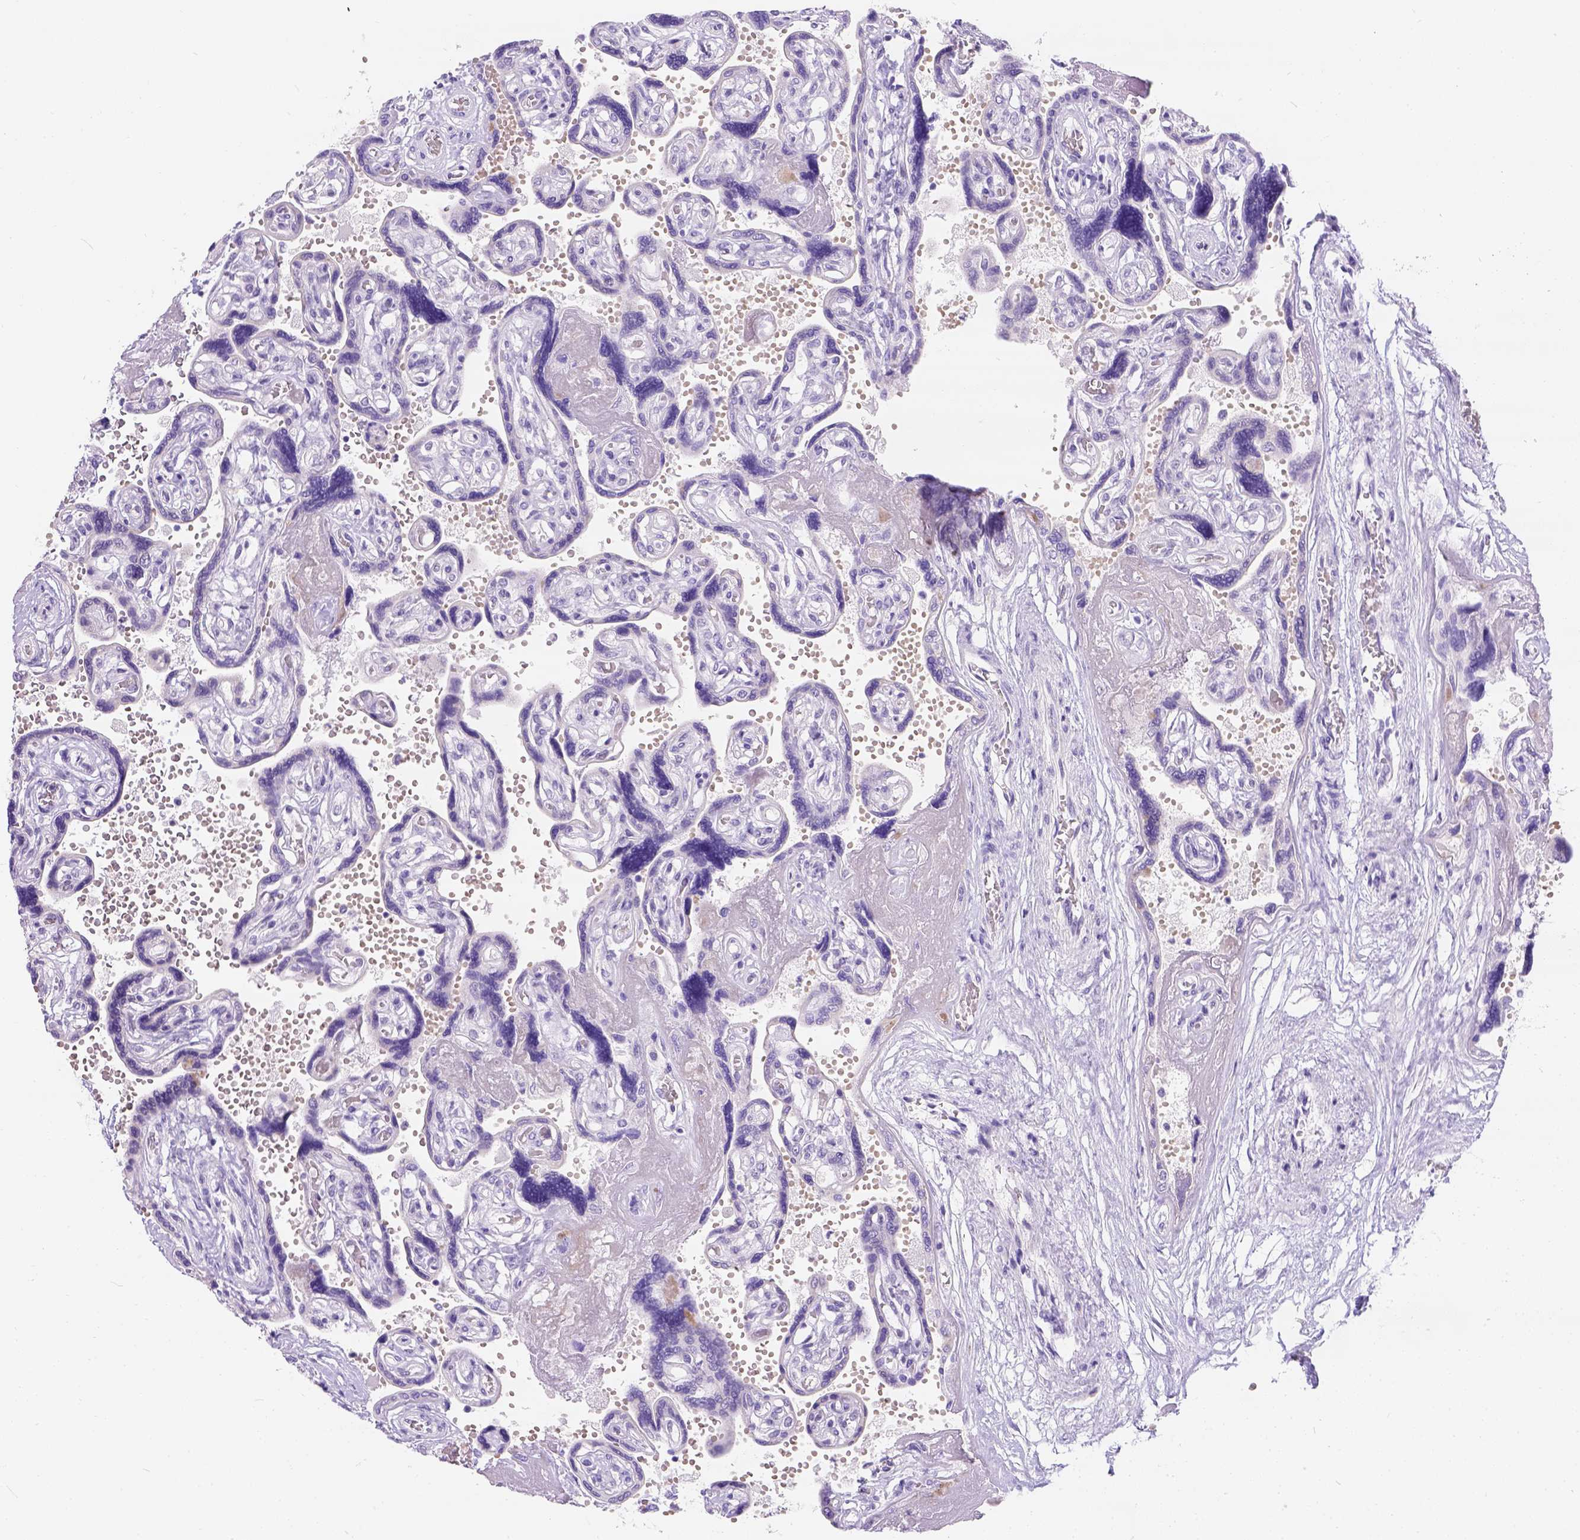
{"staining": {"intensity": "negative", "quantity": "none", "location": "none"}, "tissue": "placenta", "cell_type": "Decidual cells", "image_type": "normal", "snomed": [{"axis": "morphology", "description": "Normal tissue, NOS"}, {"axis": "topography", "description": "Placenta"}], "caption": "The histopathology image reveals no staining of decidual cells in unremarkable placenta.", "gene": "PHF7", "patient": {"sex": "female", "age": 32}}